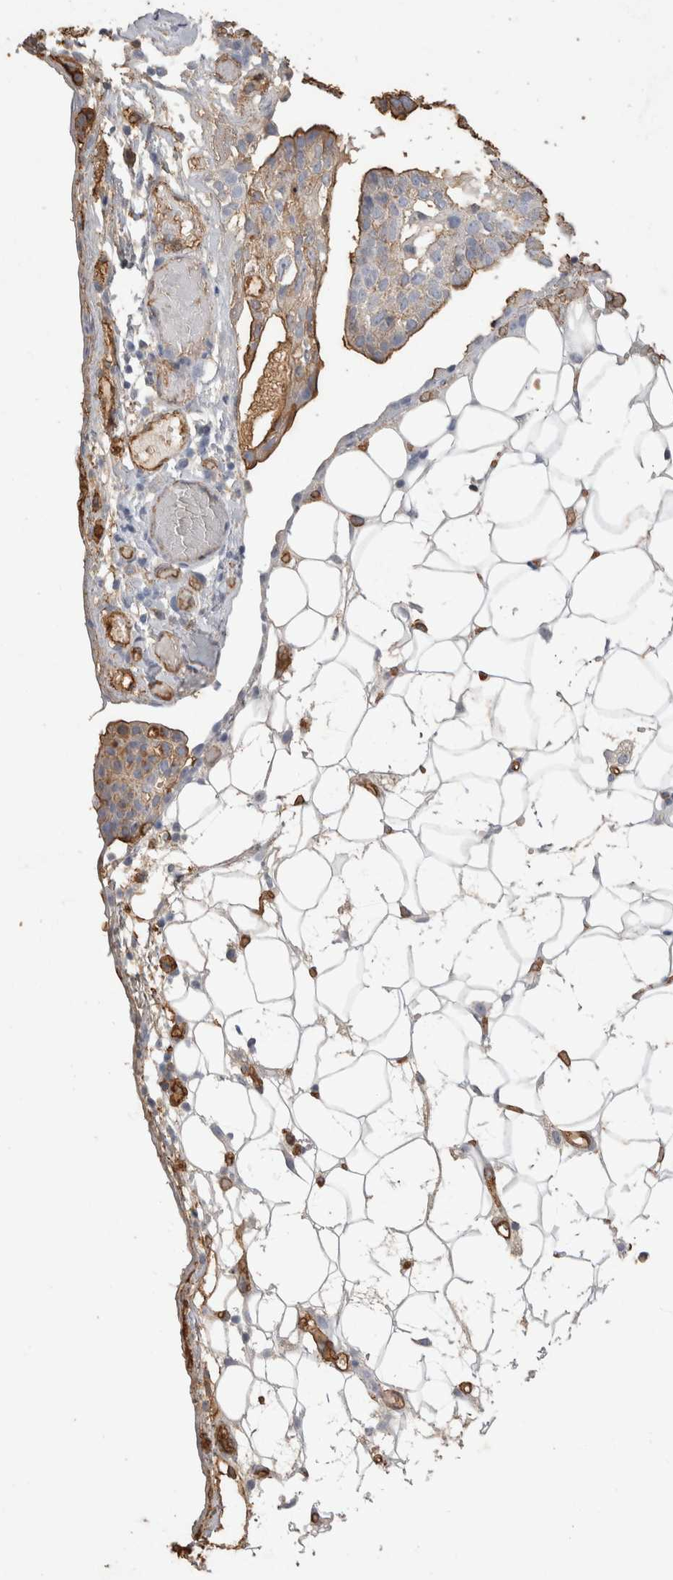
{"staining": {"intensity": "moderate", "quantity": "<25%", "location": "cytoplasmic/membranous"}, "tissue": "ovarian cancer", "cell_type": "Tumor cells", "image_type": "cancer", "snomed": [{"axis": "morphology", "description": "Cystadenocarcinoma, serous, NOS"}, {"axis": "topography", "description": "Soft tissue"}, {"axis": "topography", "description": "Ovary"}], "caption": "Ovarian serous cystadenocarcinoma was stained to show a protein in brown. There is low levels of moderate cytoplasmic/membranous staining in about <25% of tumor cells.", "gene": "IL17RC", "patient": {"sex": "female", "age": 57}}